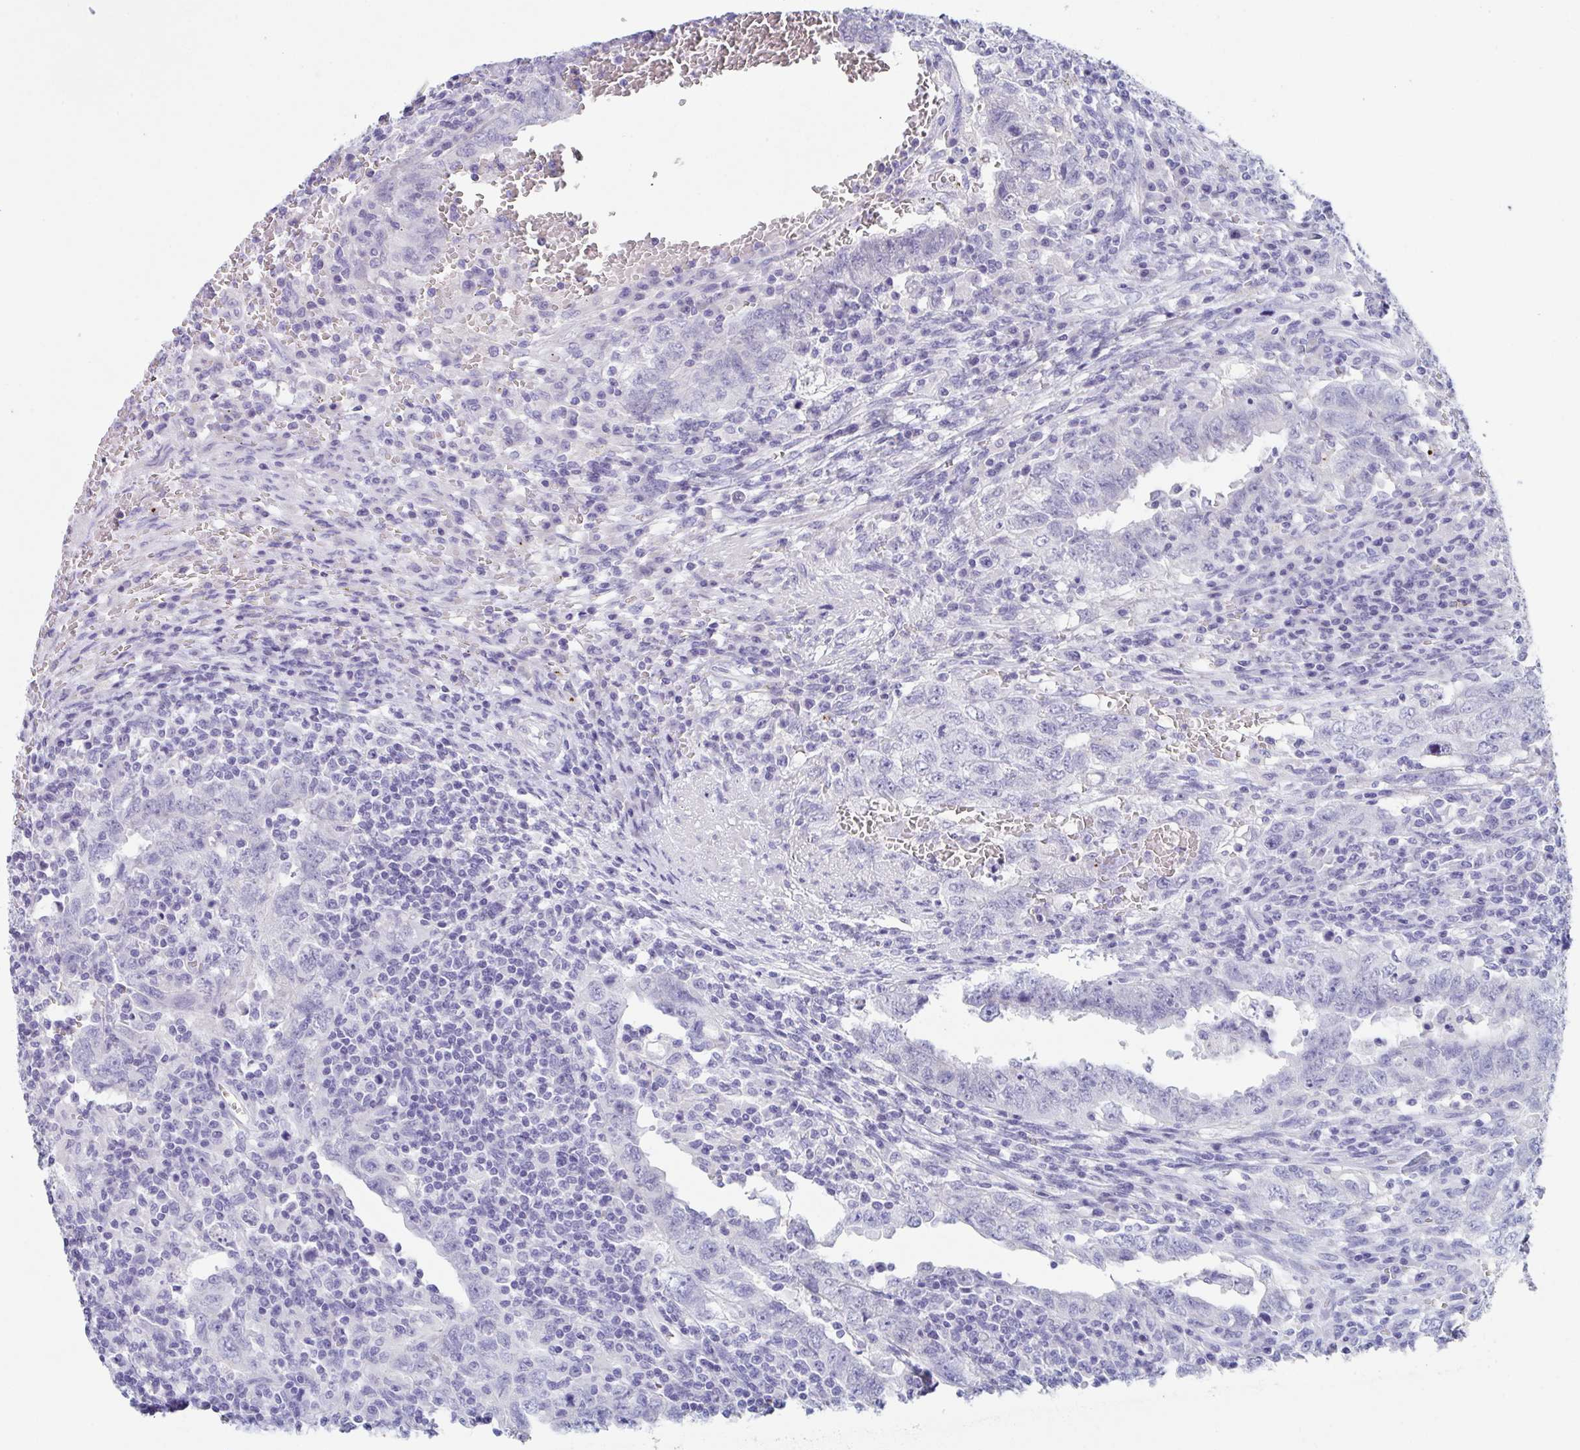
{"staining": {"intensity": "negative", "quantity": "none", "location": "none"}, "tissue": "testis cancer", "cell_type": "Tumor cells", "image_type": "cancer", "snomed": [{"axis": "morphology", "description": "Carcinoma, Embryonal, NOS"}, {"axis": "topography", "description": "Testis"}], "caption": "This is an IHC photomicrograph of human embryonal carcinoma (testis). There is no expression in tumor cells.", "gene": "ZPBP", "patient": {"sex": "male", "age": 26}}